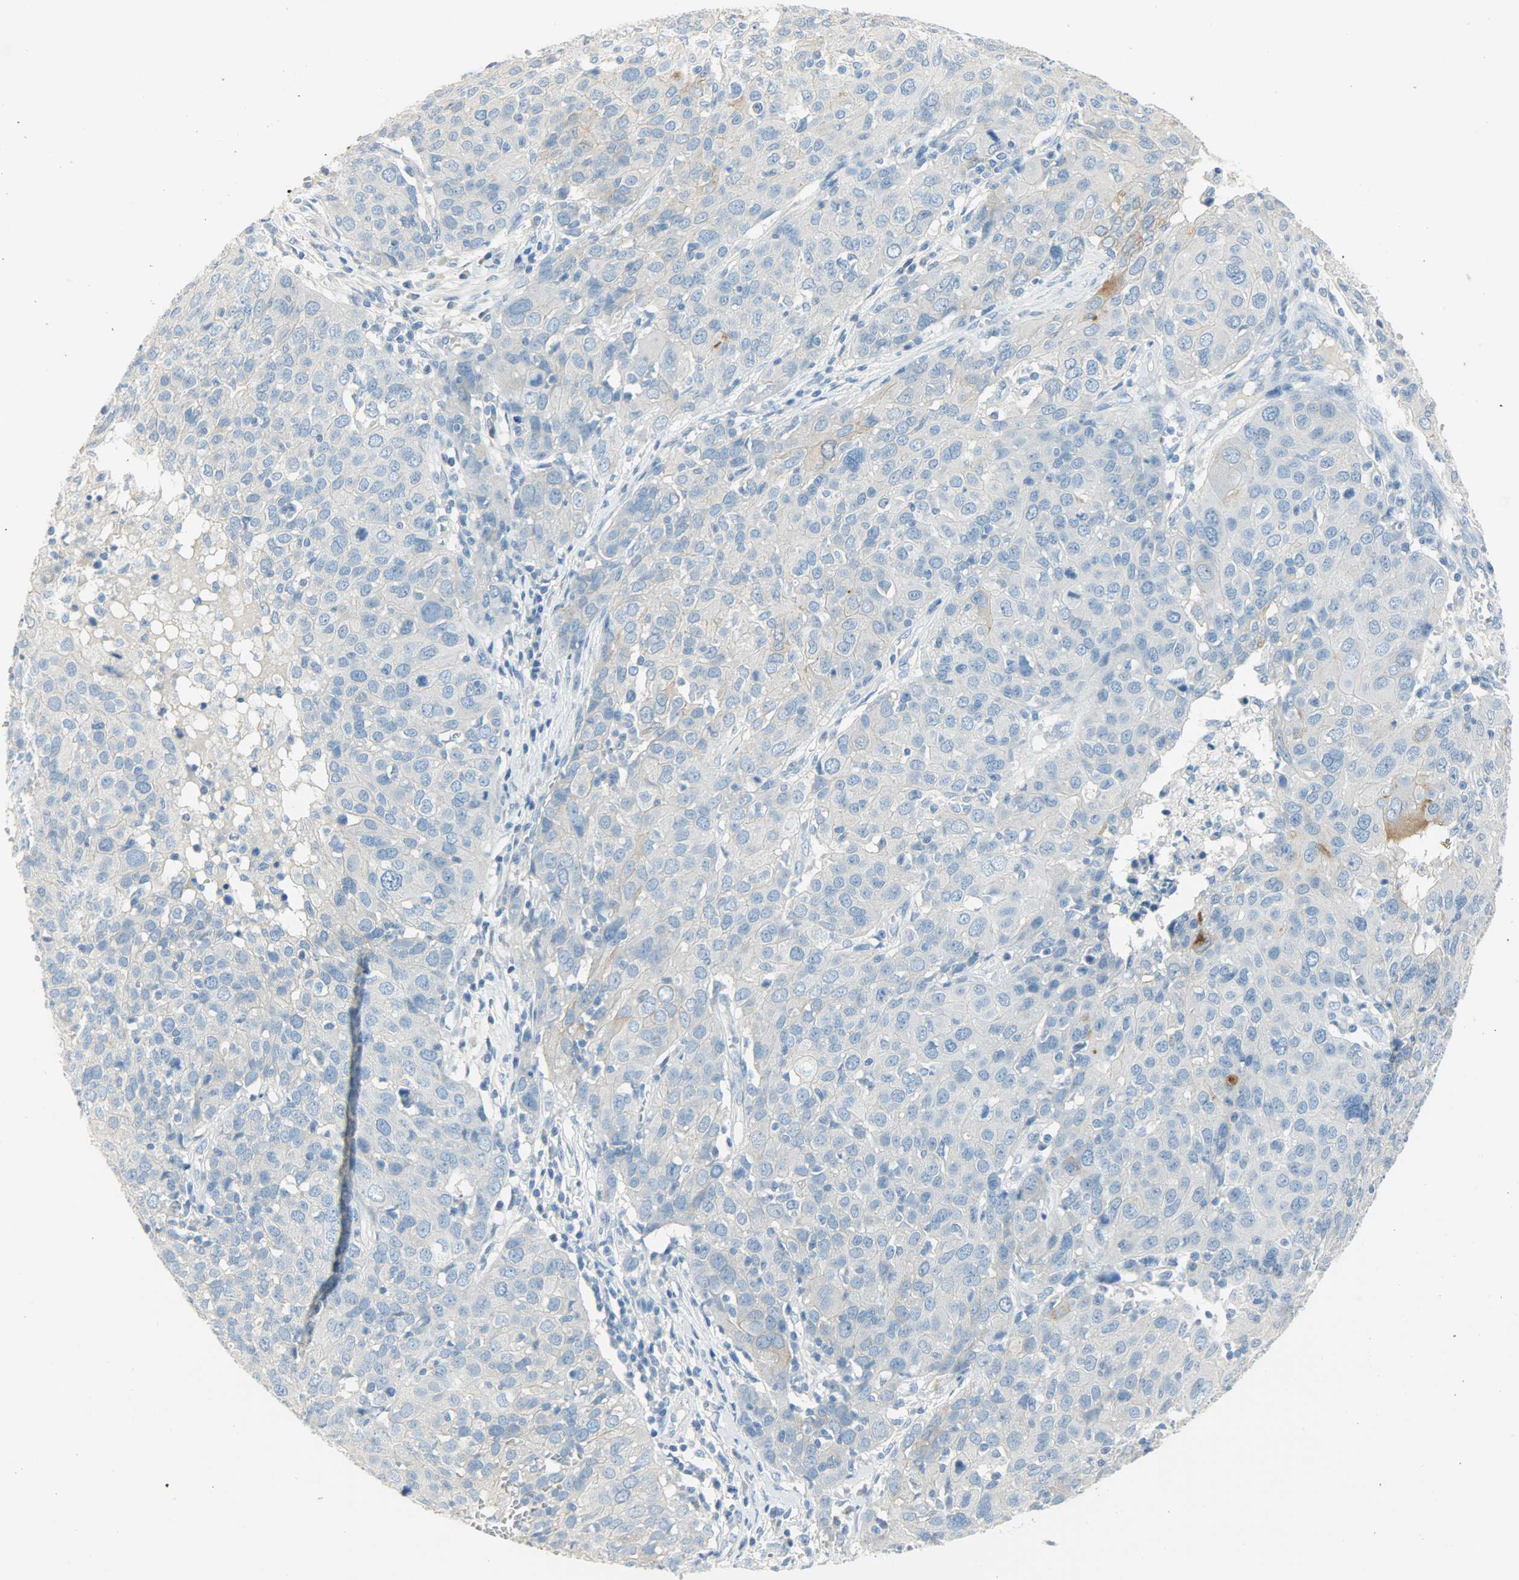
{"staining": {"intensity": "moderate", "quantity": "<25%", "location": "cytoplasmic/membranous"}, "tissue": "ovarian cancer", "cell_type": "Tumor cells", "image_type": "cancer", "snomed": [{"axis": "morphology", "description": "Carcinoma, endometroid"}, {"axis": "topography", "description": "Ovary"}], "caption": "Ovarian cancer tissue displays moderate cytoplasmic/membranous staining in approximately <25% of tumor cells, visualized by immunohistochemistry.", "gene": "PROM1", "patient": {"sex": "female", "age": 50}}